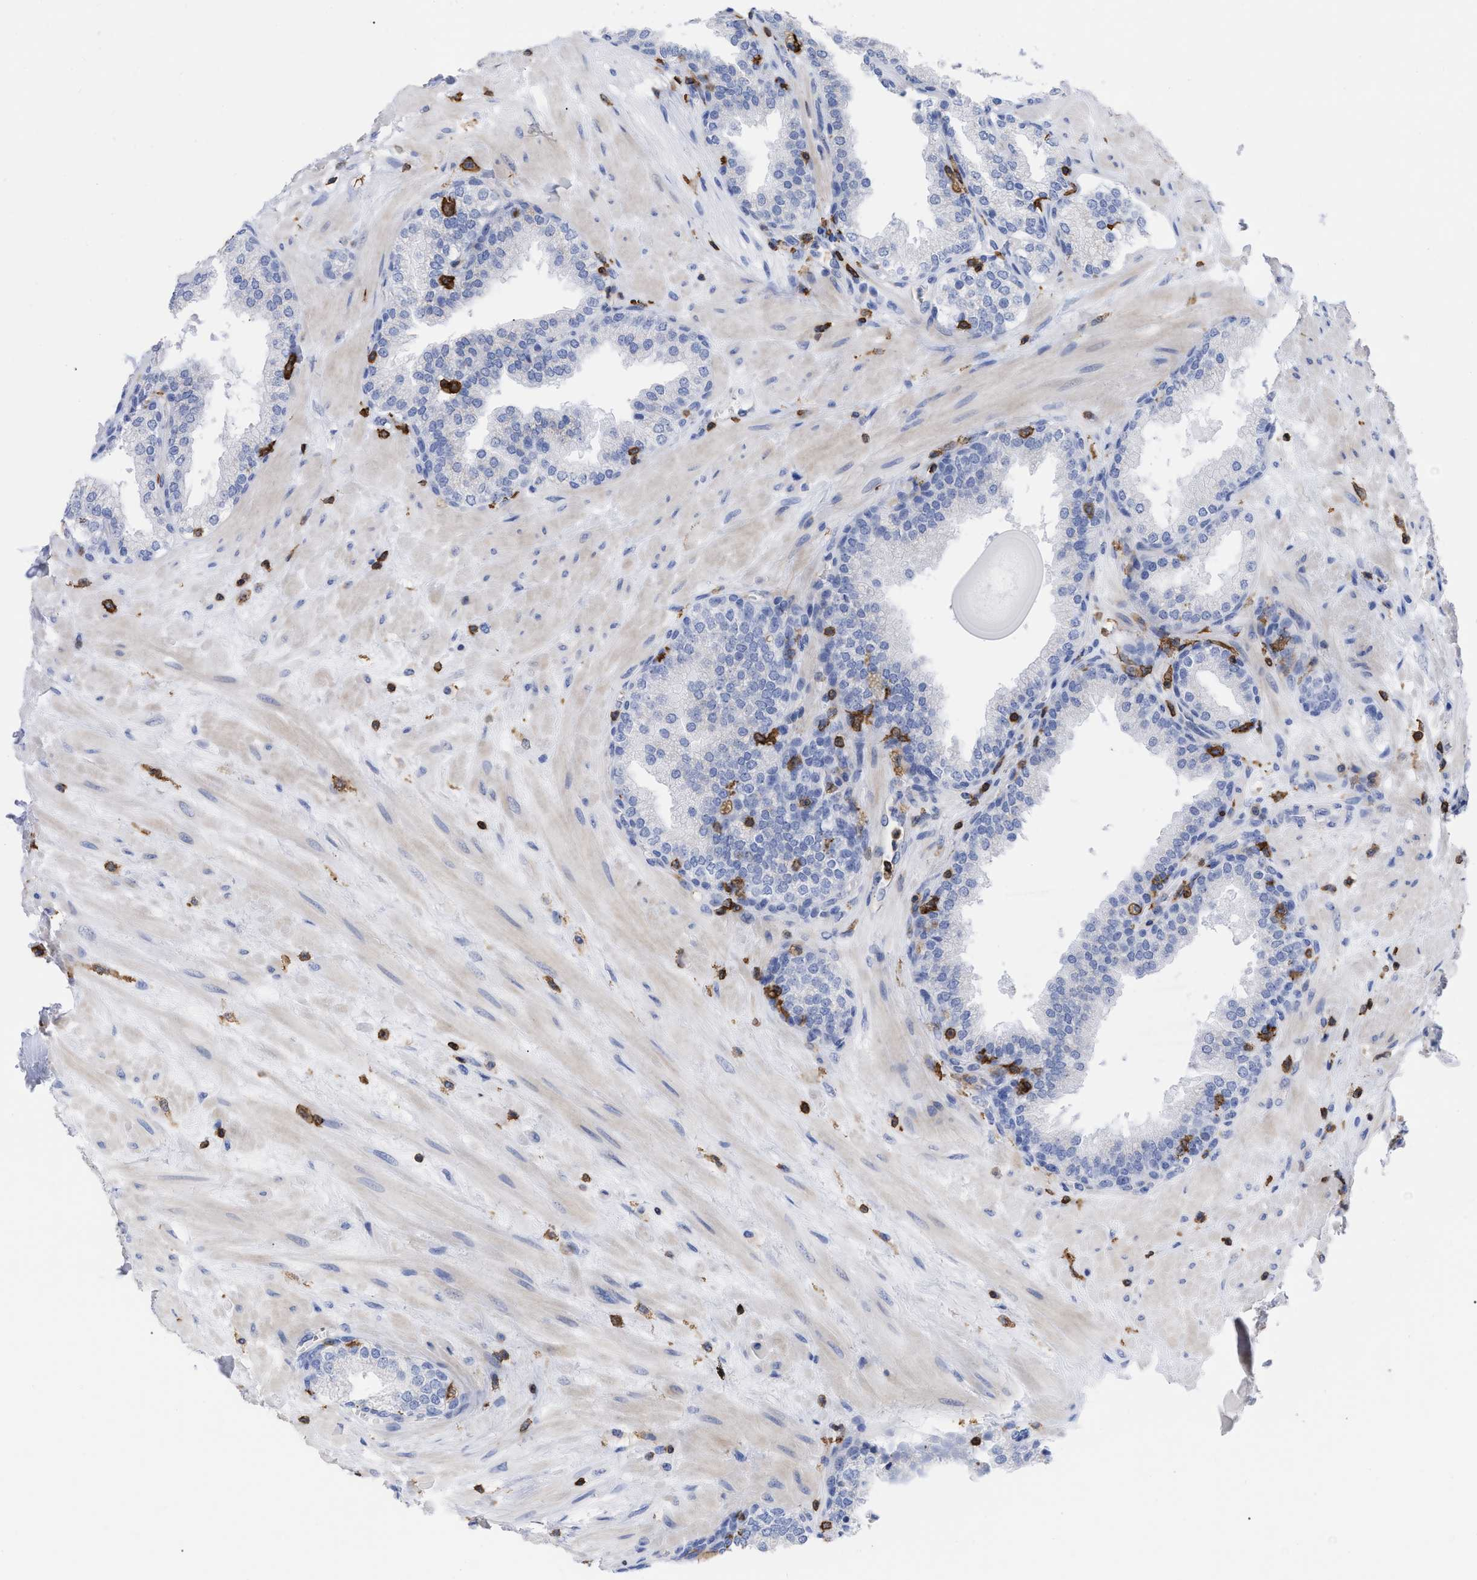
{"staining": {"intensity": "negative", "quantity": "none", "location": "none"}, "tissue": "prostate", "cell_type": "Glandular cells", "image_type": "normal", "snomed": [{"axis": "morphology", "description": "Normal tissue, NOS"}, {"axis": "topography", "description": "Prostate"}], "caption": "Glandular cells show no significant positivity in normal prostate. The staining was performed using DAB to visualize the protein expression in brown, while the nuclei were stained in blue with hematoxylin (Magnification: 20x).", "gene": "HCLS1", "patient": {"sex": "male", "age": 51}}